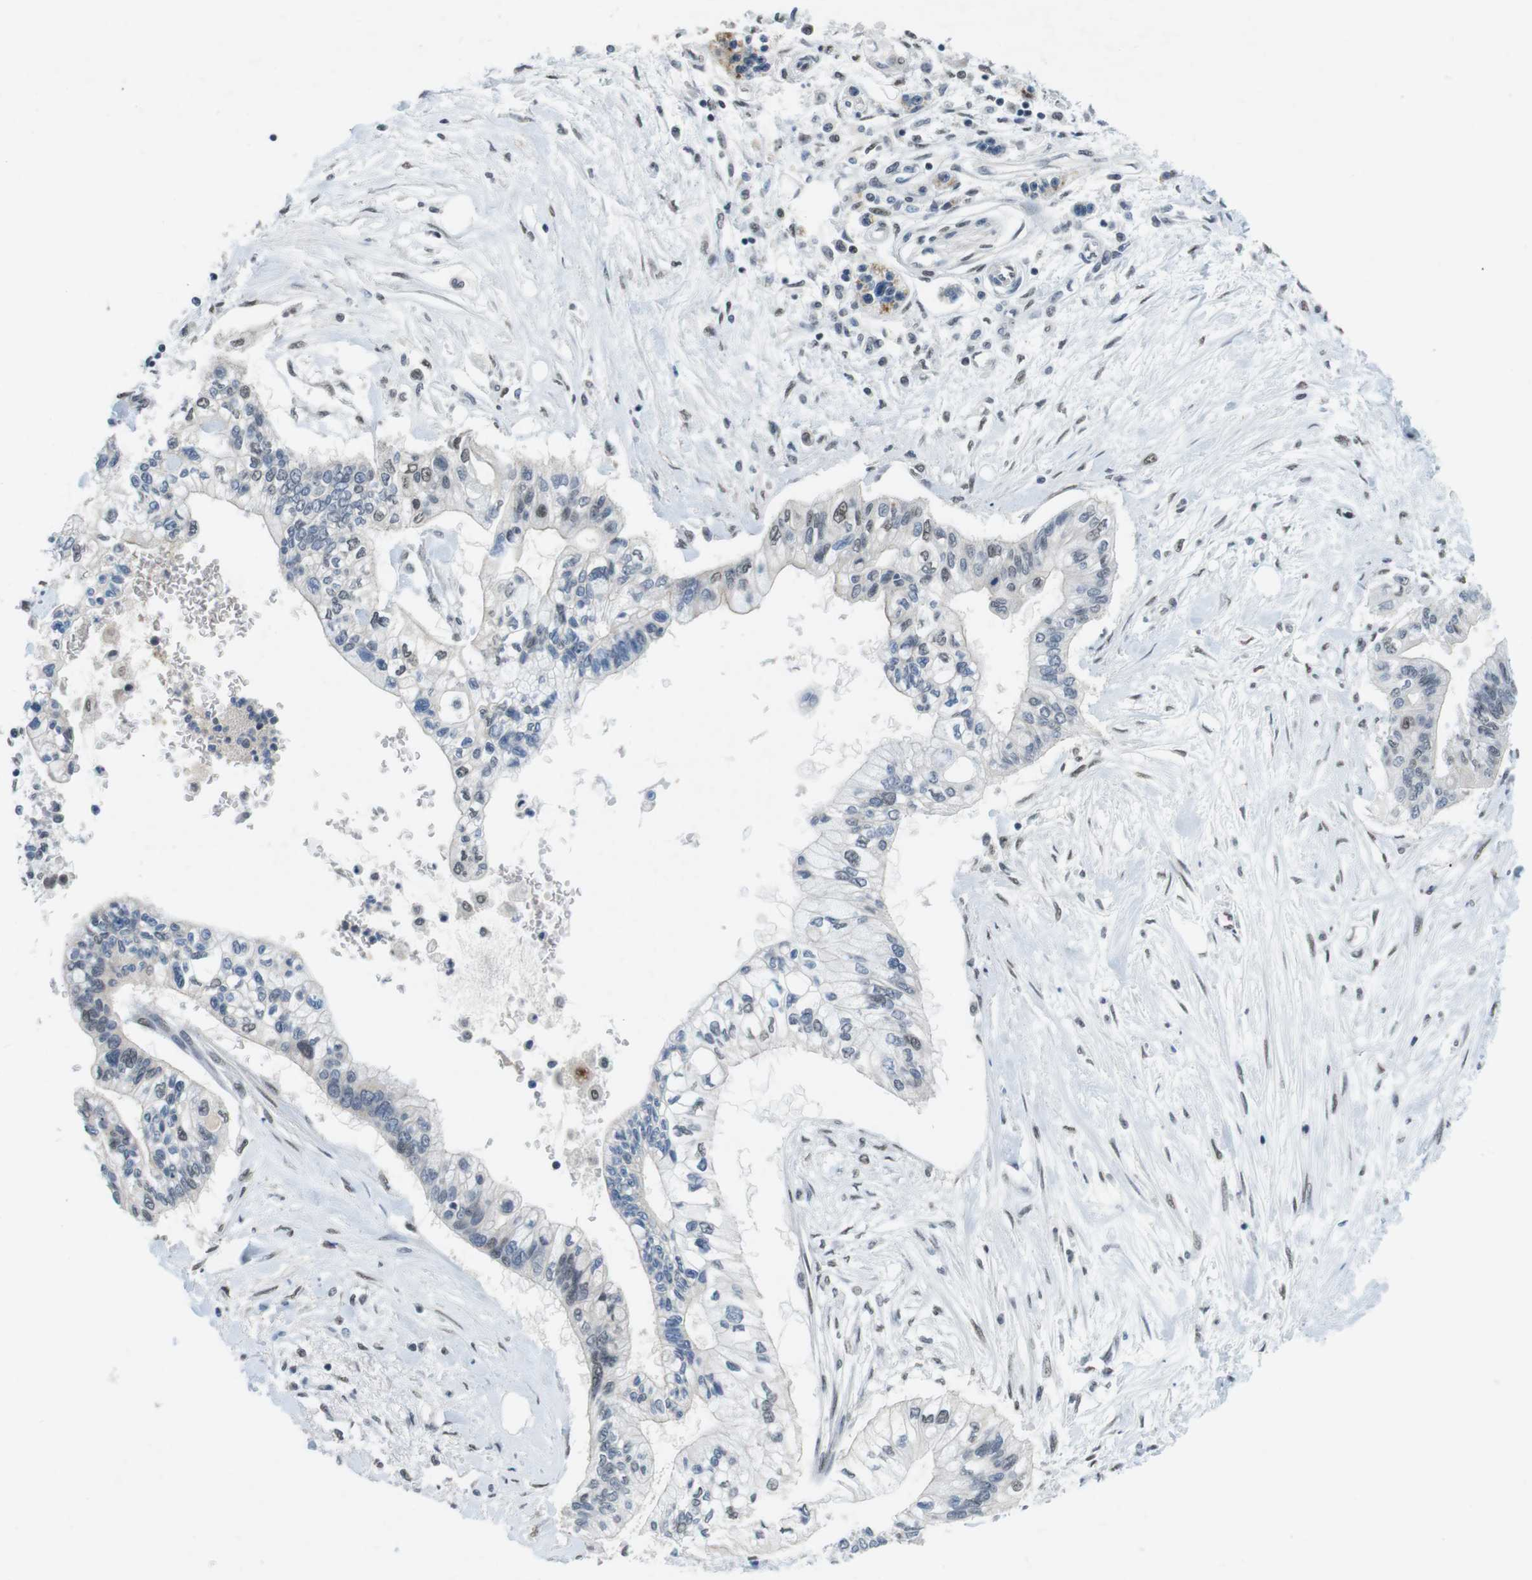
{"staining": {"intensity": "weak", "quantity": "<25%", "location": "nuclear"}, "tissue": "pancreatic cancer", "cell_type": "Tumor cells", "image_type": "cancer", "snomed": [{"axis": "morphology", "description": "Adenocarcinoma, NOS"}, {"axis": "topography", "description": "Pancreas"}], "caption": "Image shows no significant protein positivity in tumor cells of pancreatic cancer. (DAB (3,3'-diaminobenzidine) immunohistochemistry (IHC) with hematoxylin counter stain).", "gene": "CD163L1", "patient": {"sex": "female", "age": 77}}